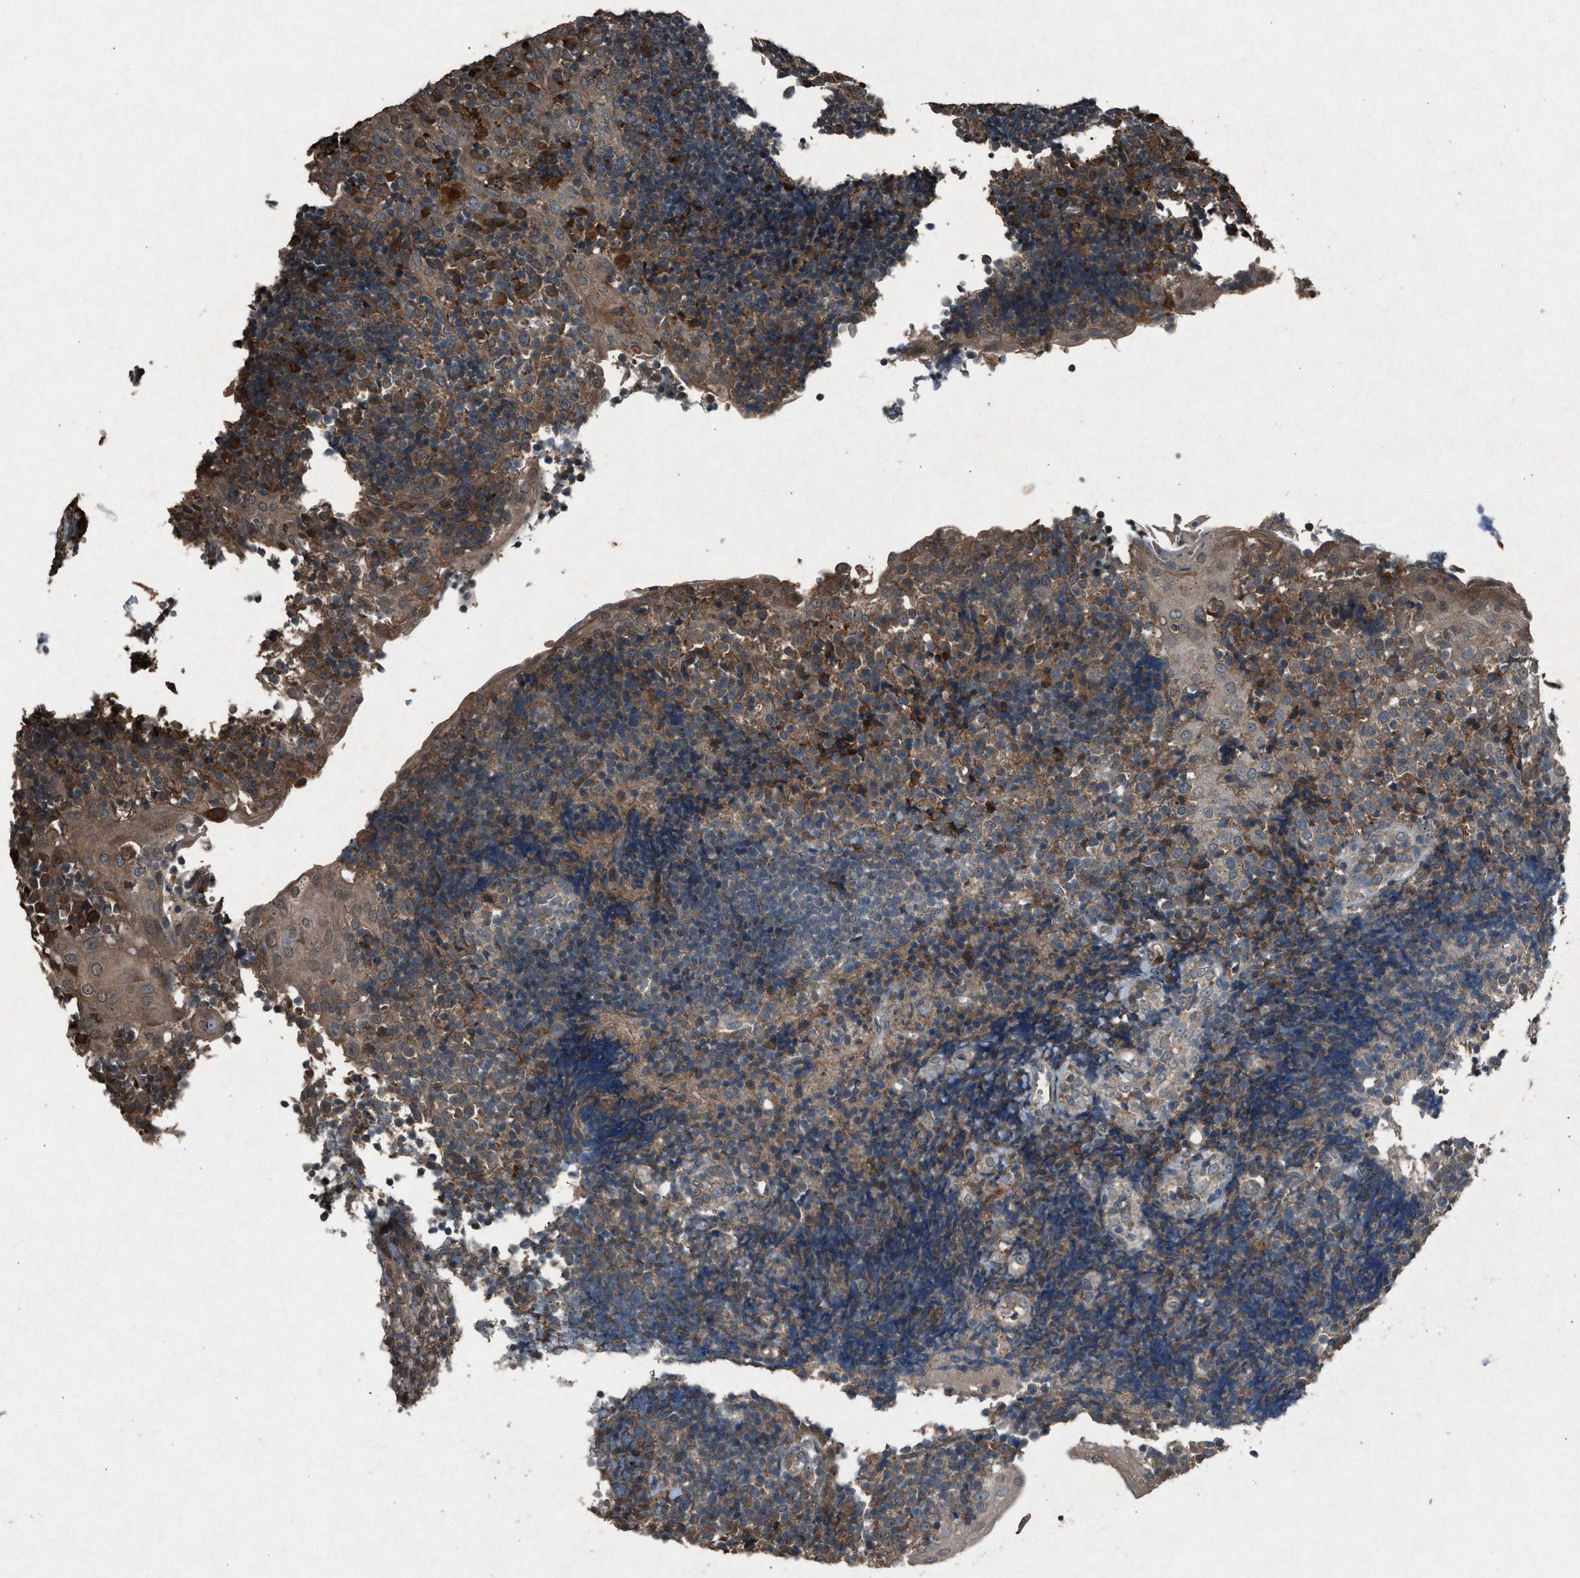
{"staining": {"intensity": "moderate", "quantity": "<25%", "location": "cytoplasmic/membranous"}, "tissue": "tonsil", "cell_type": "Germinal center cells", "image_type": "normal", "snomed": [{"axis": "morphology", "description": "Normal tissue, NOS"}, {"axis": "topography", "description": "Tonsil"}], "caption": "Immunohistochemical staining of normal human tonsil demonstrates low levels of moderate cytoplasmic/membranous positivity in approximately <25% of germinal center cells.", "gene": "CALR", "patient": {"sex": "female", "age": 40}}